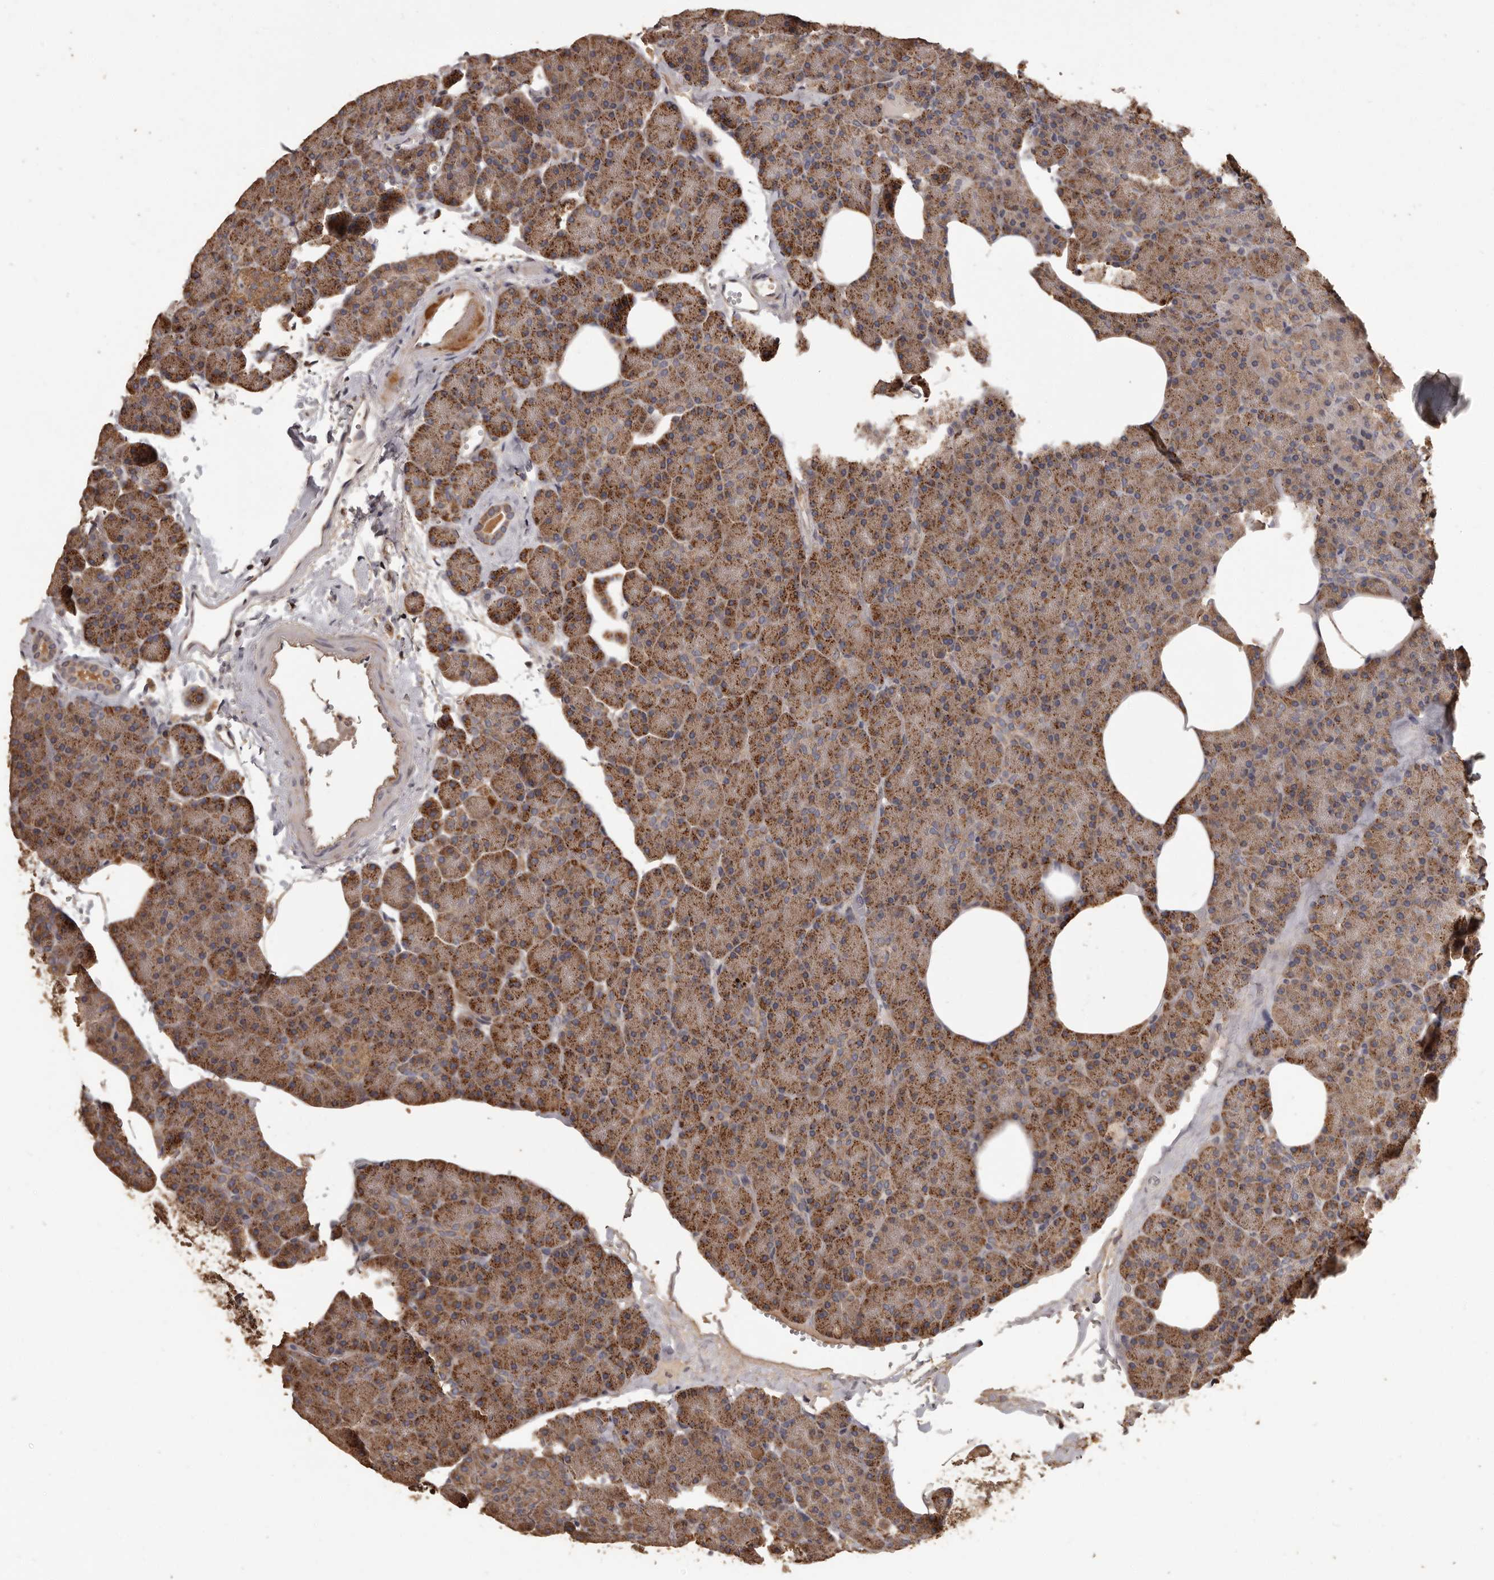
{"staining": {"intensity": "moderate", "quantity": ">75%", "location": "cytoplasmic/membranous"}, "tissue": "pancreas", "cell_type": "Exocrine glandular cells", "image_type": "normal", "snomed": [{"axis": "morphology", "description": "Normal tissue, NOS"}, {"axis": "morphology", "description": "Carcinoid, malignant, NOS"}, {"axis": "topography", "description": "Pancreas"}], "caption": "Protein analysis of unremarkable pancreas shows moderate cytoplasmic/membranous expression in about >75% of exocrine glandular cells.", "gene": "MGAT5", "patient": {"sex": "female", "age": 35}}